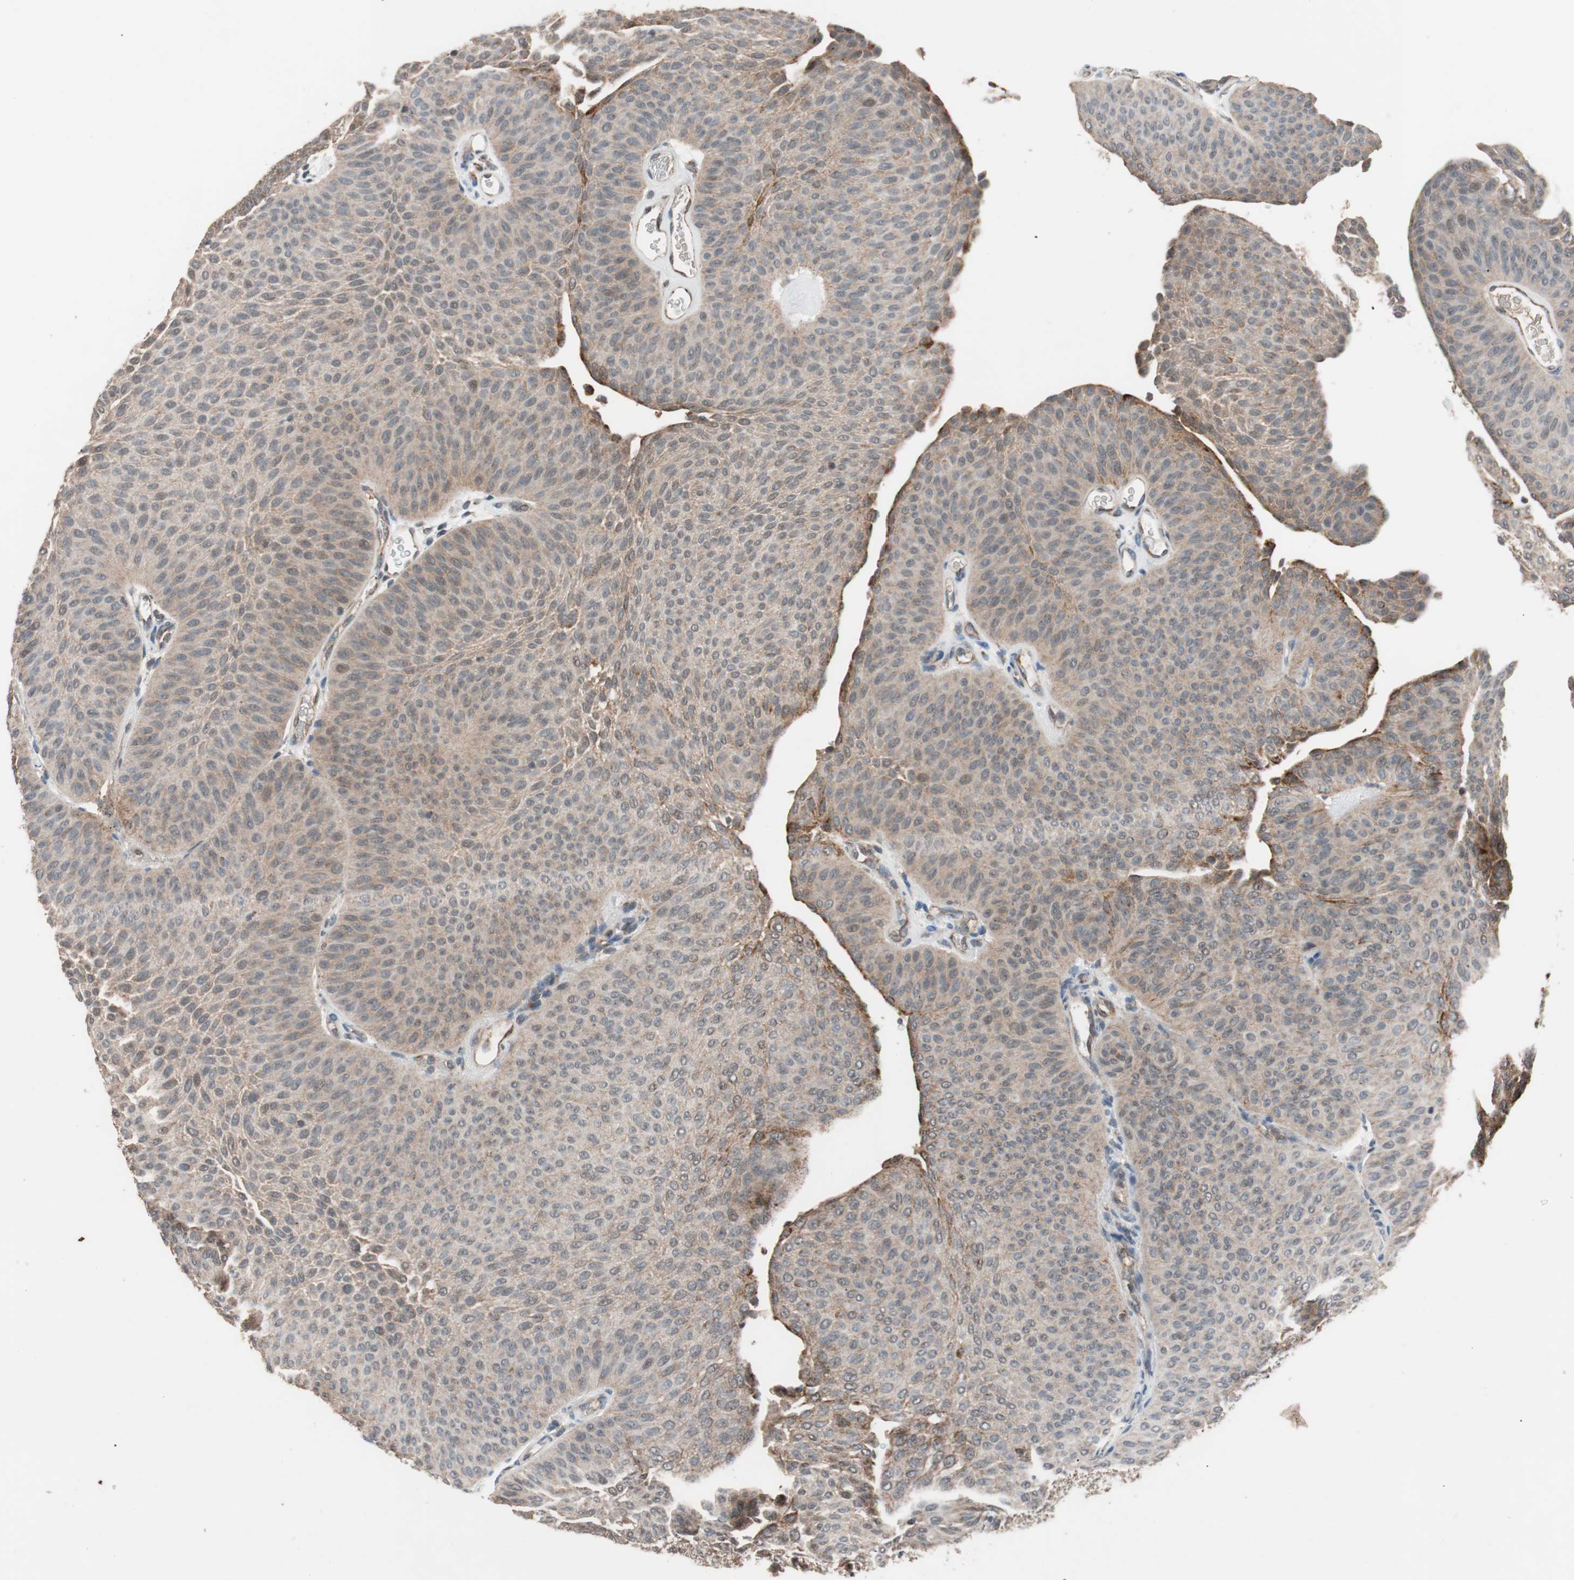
{"staining": {"intensity": "weak", "quantity": ">75%", "location": "cytoplasmic/membranous"}, "tissue": "urothelial cancer", "cell_type": "Tumor cells", "image_type": "cancer", "snomed": [{"axis": "morphology", "description": "Urothelial carcinoma, Low grade"}, {"axis": "topography", "description": "Urinary bladder"}], "caption": "High-power microscopy captured an immunohistochemistry (IHC) histopathology image of urothelial carcinoma (low-grade), revealing weak cytoplasmic/membranous positivity in about >75% of tumor cells. Using DAB (brown) and hematoxylin (blue) stains, captured at high magnification using brightfield microscopy.", "gene": "PITRM1", "patient": {"sex": "female", "age": 60}}